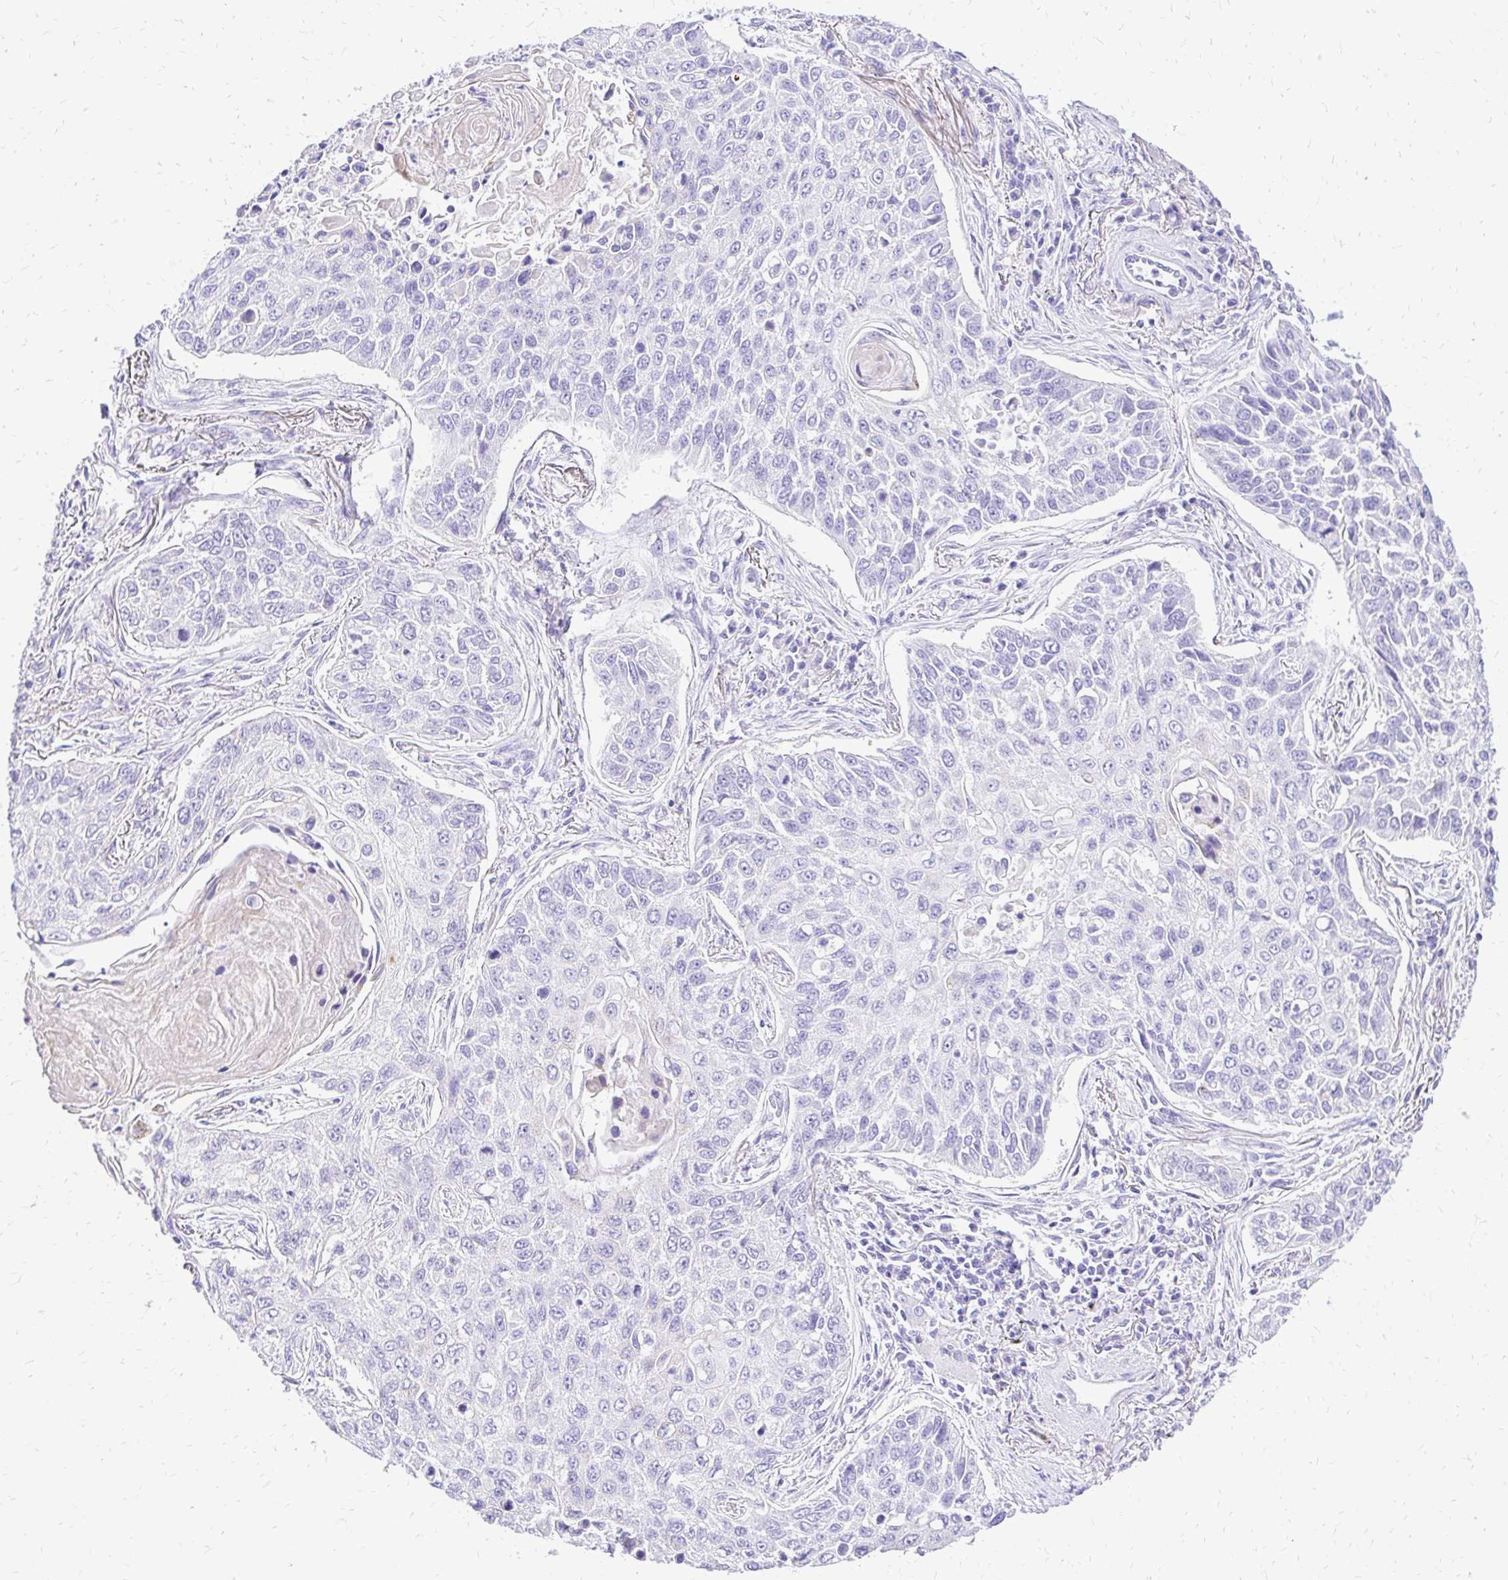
{"staining": {"intensity": "negative", "quantity": "none", "location": "none"}, "tissue": "lung cancer", "cell_type": "Tumor cells", "image_type": "cancer", "snomed": [{"axis": "morphology", "description": "Squamous cell carcinoma, NOS"}, {"axis": "topography", "description": "Lung"}], "caption": "Lung cancer was stained to show a protein in brown. There is no significant expression in tumor cells.", "gene": "S100G", "patient": {"sex": "male", "age": 75}}